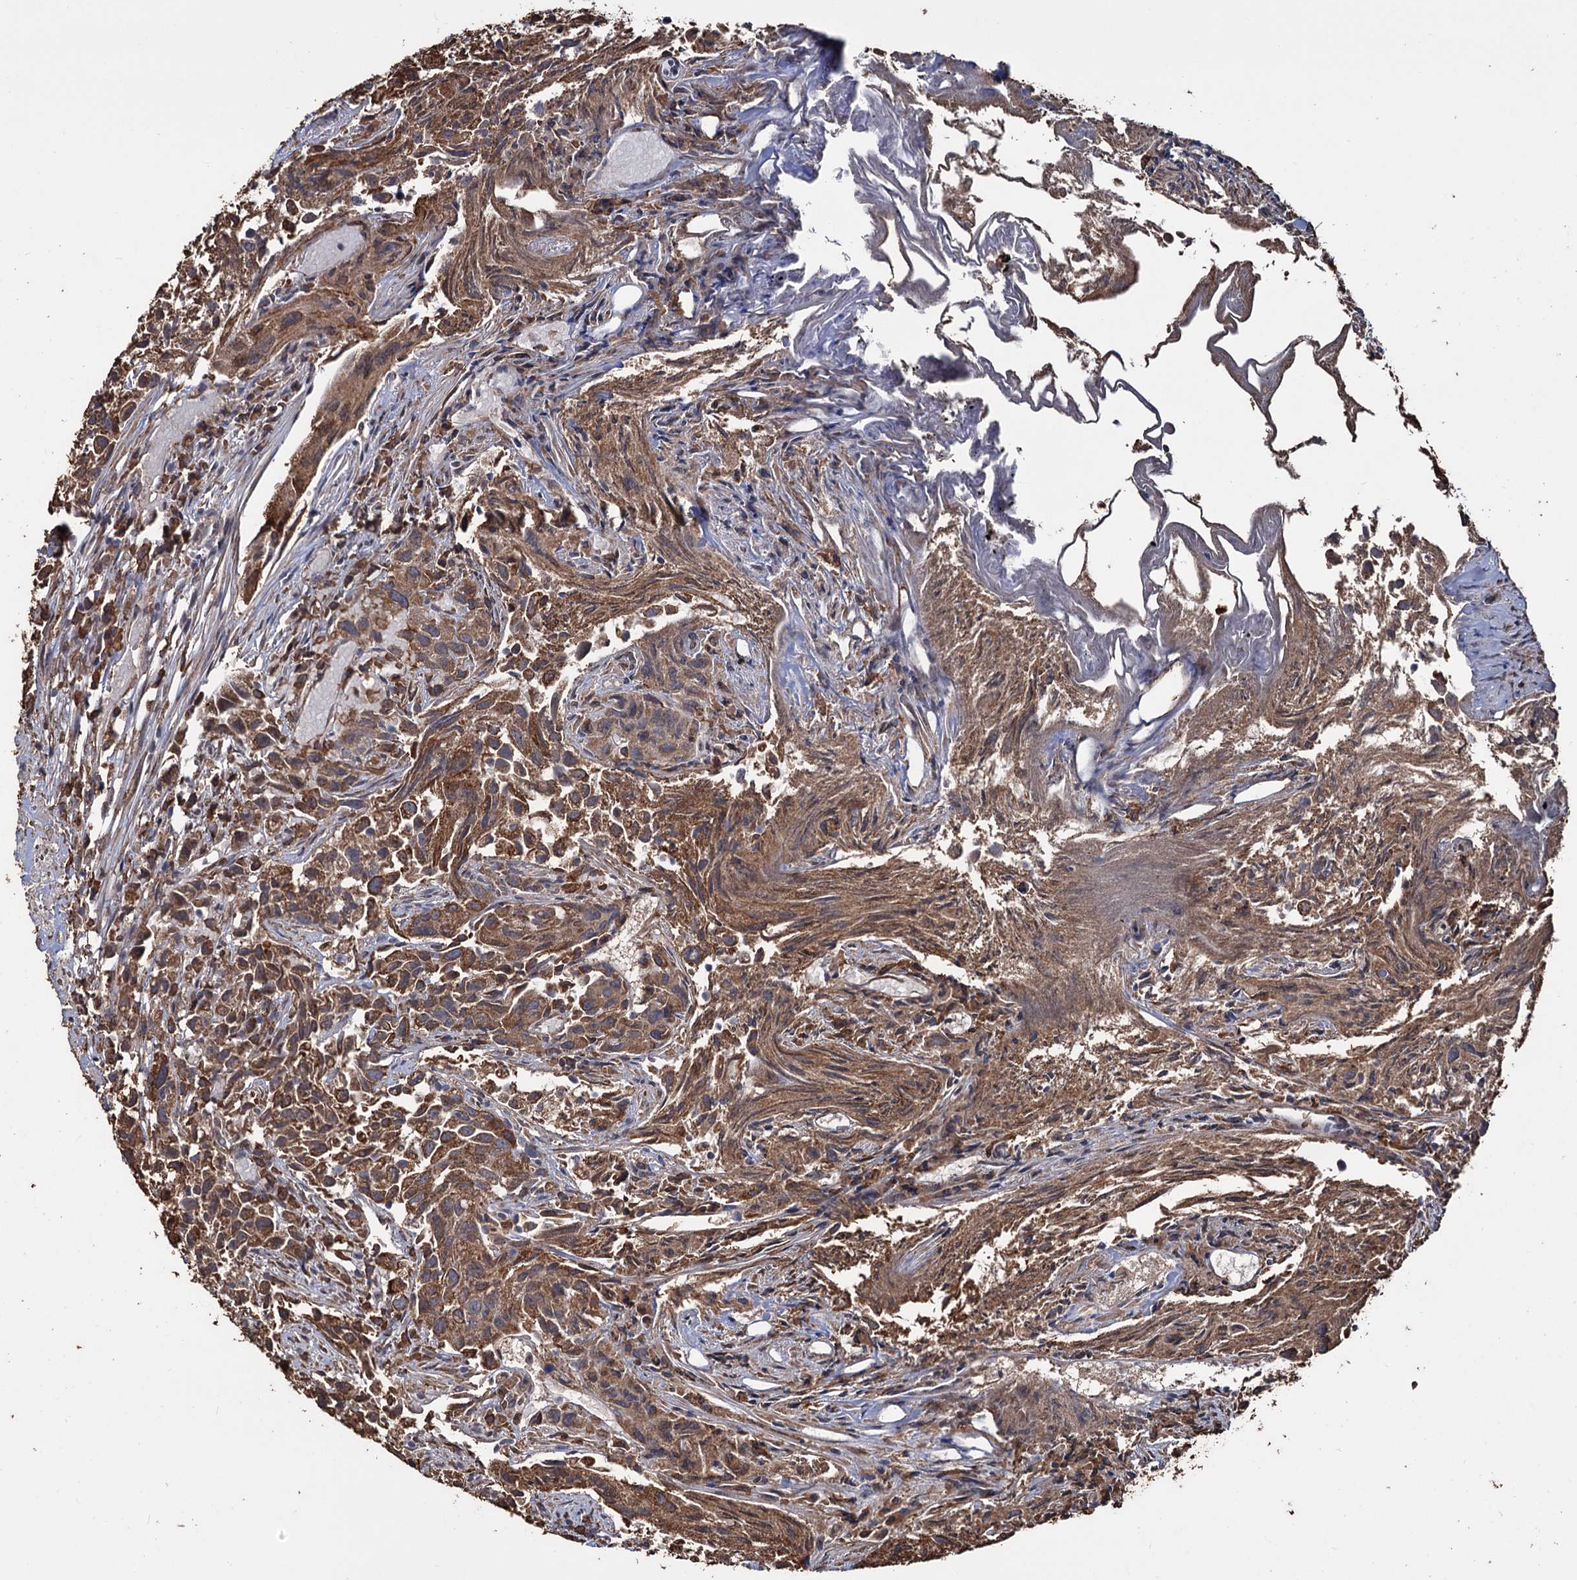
{"staining": {"intensity": "moderate", "quantity": ">75%", "location": "cytoplasmic/membranous"}, "tissue": "urothelial cancer", "cell_type": "Tumor cells", "image_type": "cancer", "snomed": [{"axis": "morphology", "description": "Urothelial carcinoma, High grade"}, {"axis": "topography", "description": "Urinary bladder"}], "caption": "Moderate cytoplasmic/membranous expression for a protein is present in about >75% of tumor cells of urothelial cancer using IHC.", "gene": "TBC1D12", "patient": {"sex": "female", "age": 75}}